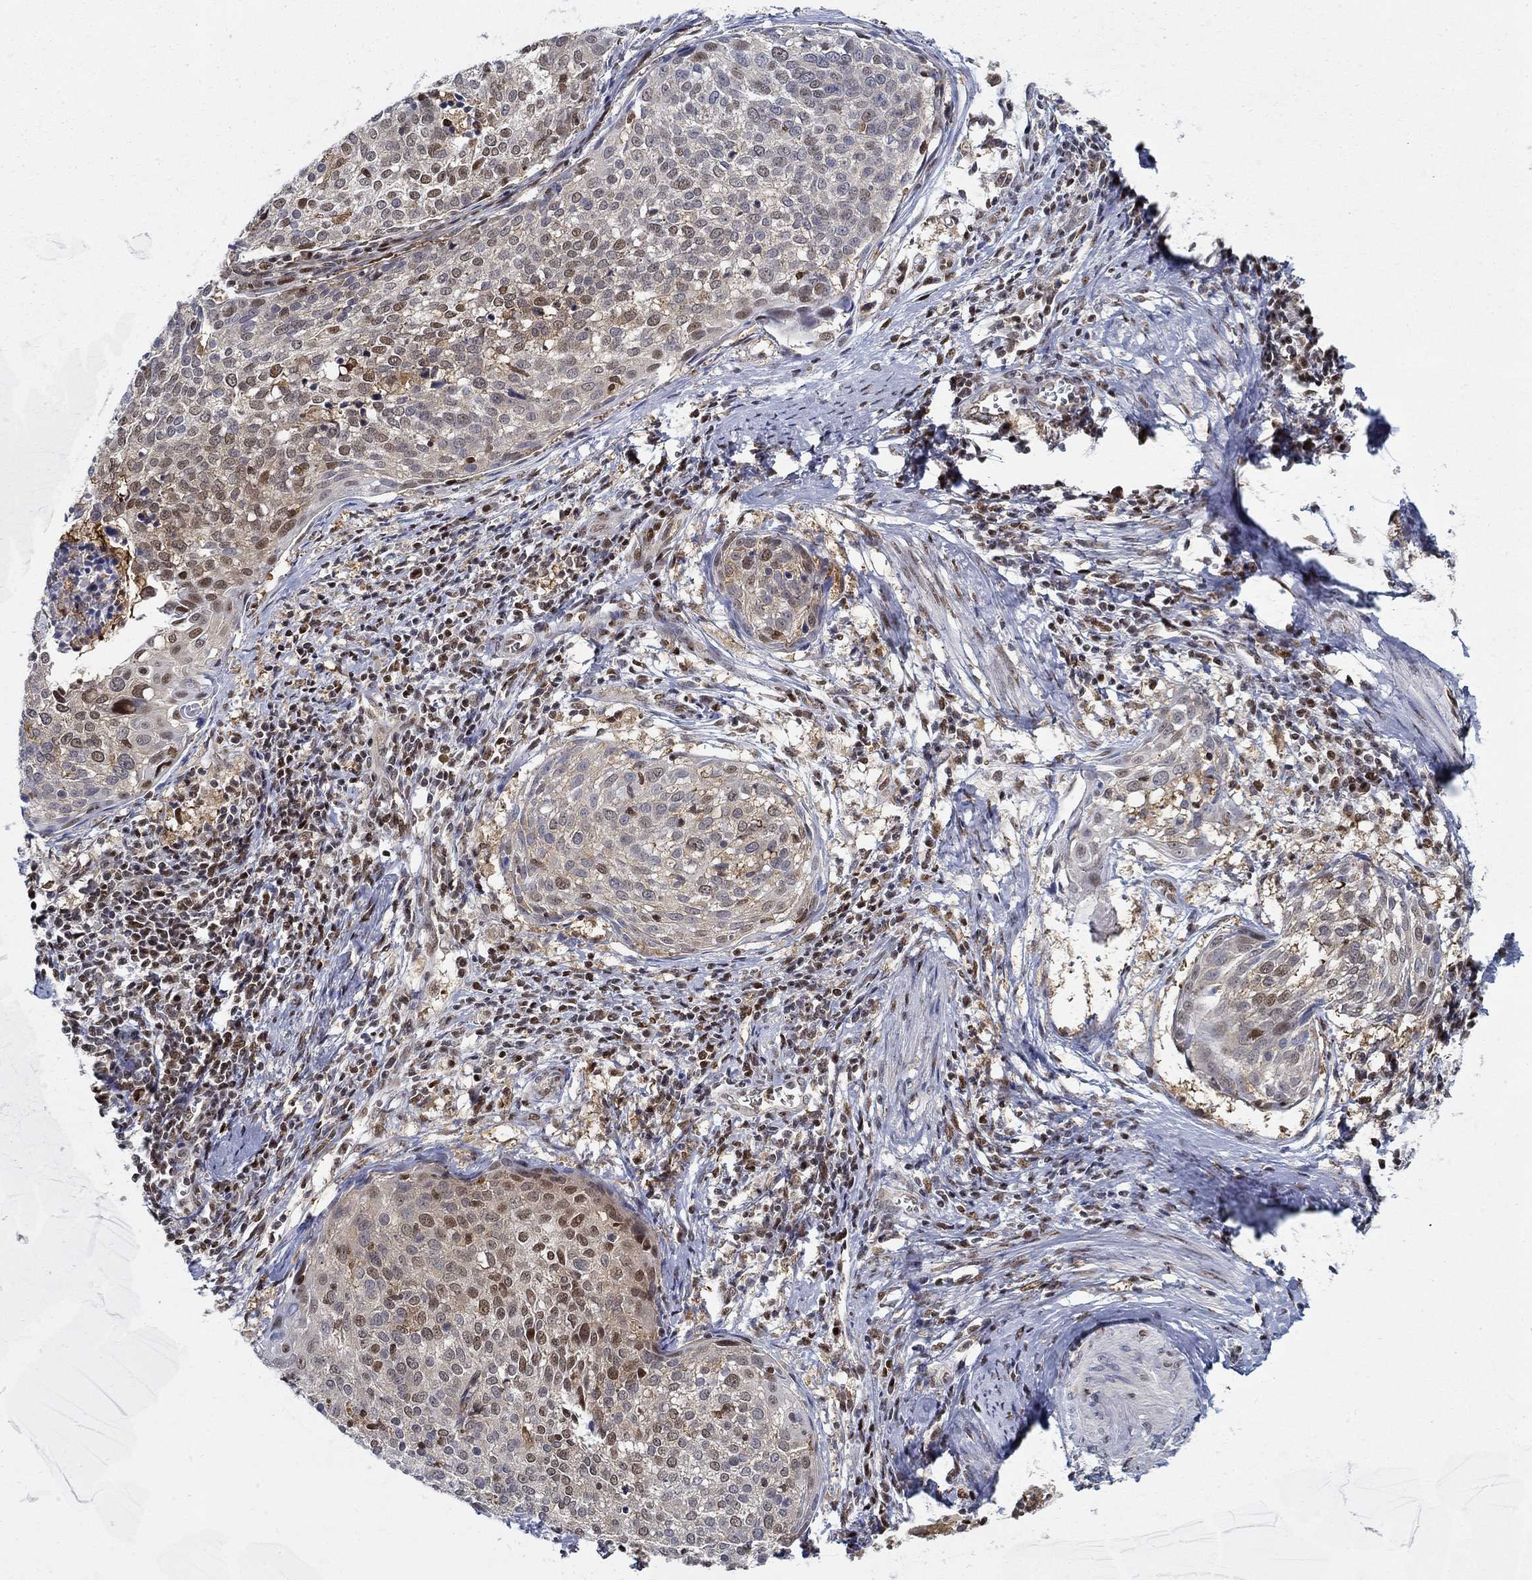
{"staining": {"intensity": "moderate", "quantity": "<25%", "location": "nuclear"}, "tissue": "cervical cancer", "cell_type": "Tumor cells", "image_type": "cancer", "snomed": [{"axis": "morphology", "description": "Squamous cell carcinoma, NOS"}, {"axis": "topography", "description": "Cervix"}], "caption": "IHC histopathology image of neoplastic tissue: cervical cancer (squamous cell carcinoma) stained using IHC demonstrates low levels of moderate protein expression localized specifically in the nuclear of tumor cells, appearing as a nuclear brown color.", "gene": "ZNF594", "patient": {"sex": "female", "age": 39}}